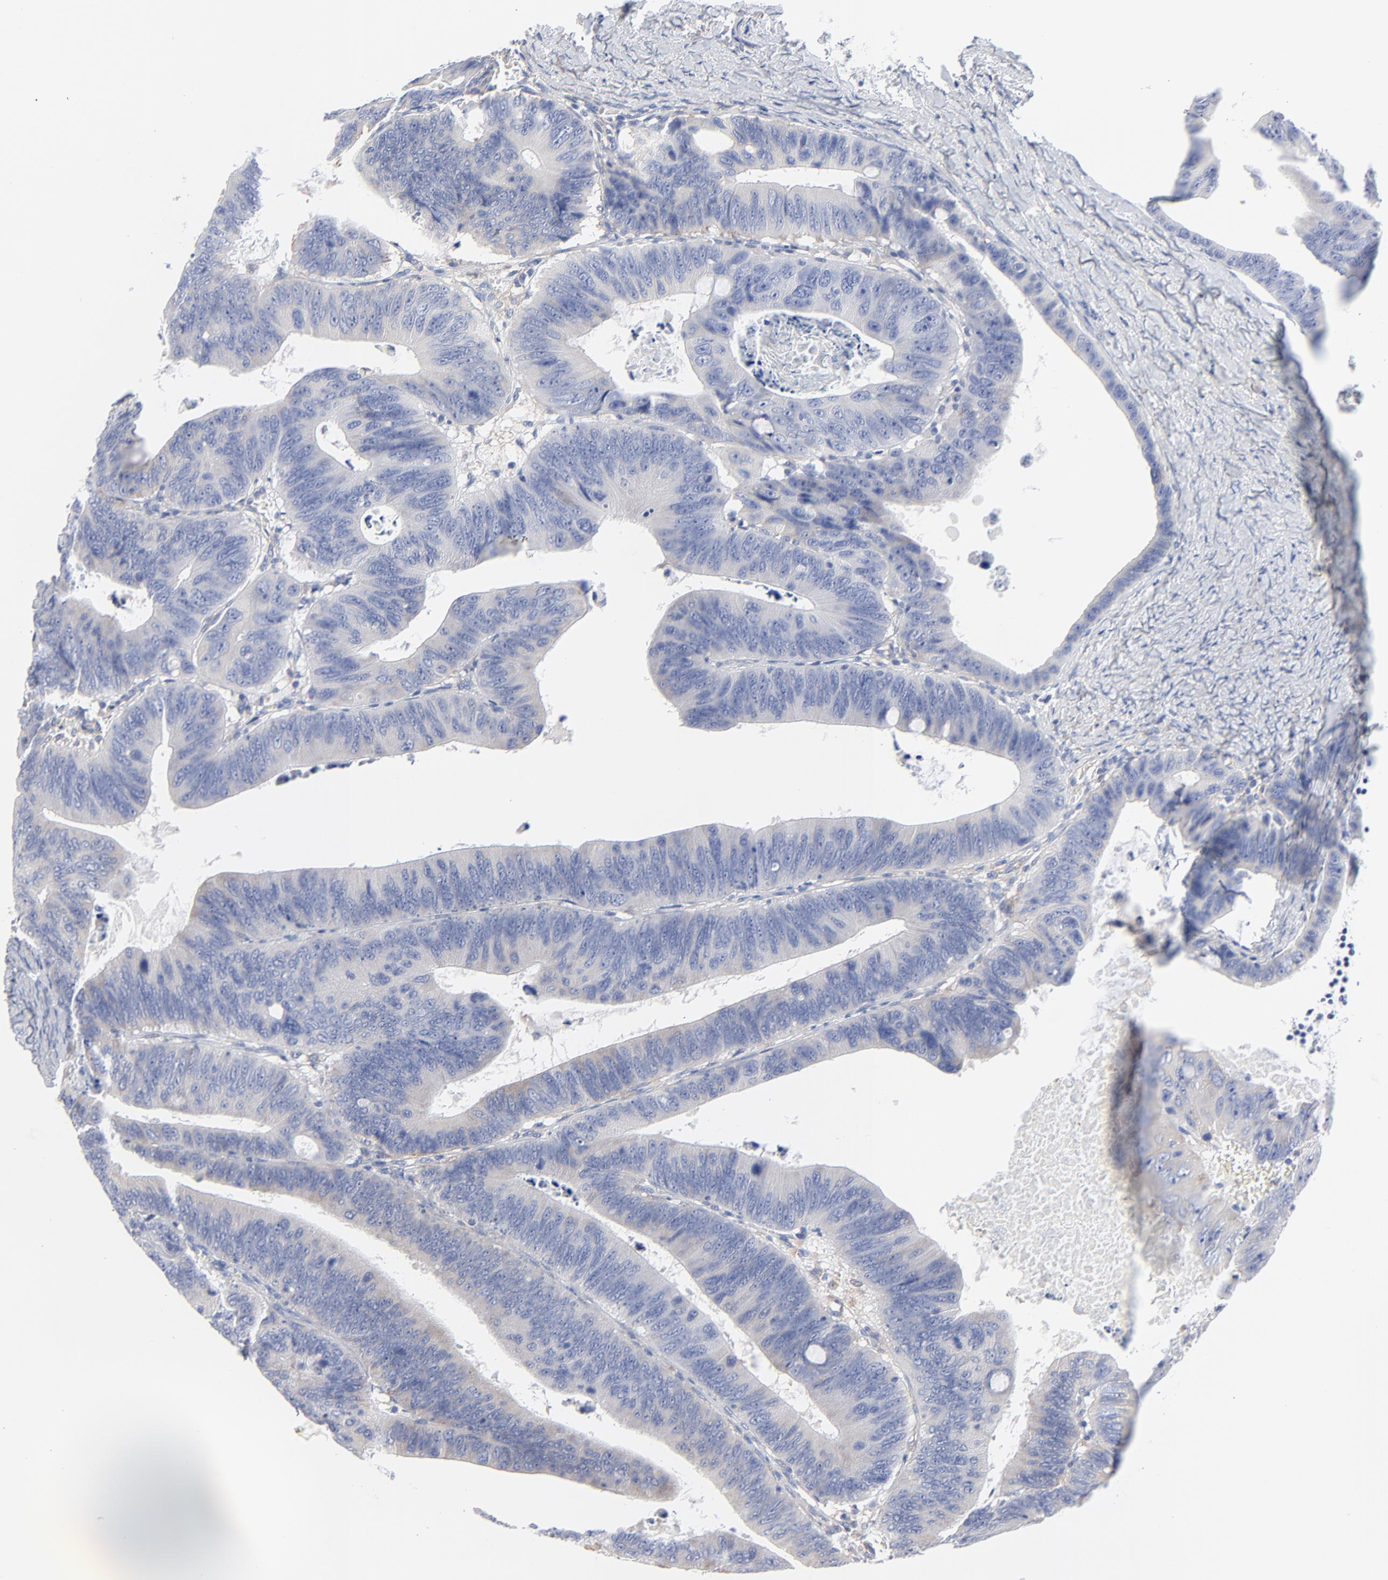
{"staining": {"intensity": "negative", "quantity": "none", "location": "none"}, "tissue": "colorectal cancer", "cell_type": "Tumor cells", "image_type": "cancer", "snomed": [{"axis": "morphology", "description": "Adenocarcinoma, NOS"}, {"axis": "topography", "description": "Colon"}], "caption": "This is an immunohistochemistry photomicrograph of colorectal adenocarcinoma. There is no expression in tumor cells.", "gene": "STAT2", "patient": {"sex": "female", "age": 55}}